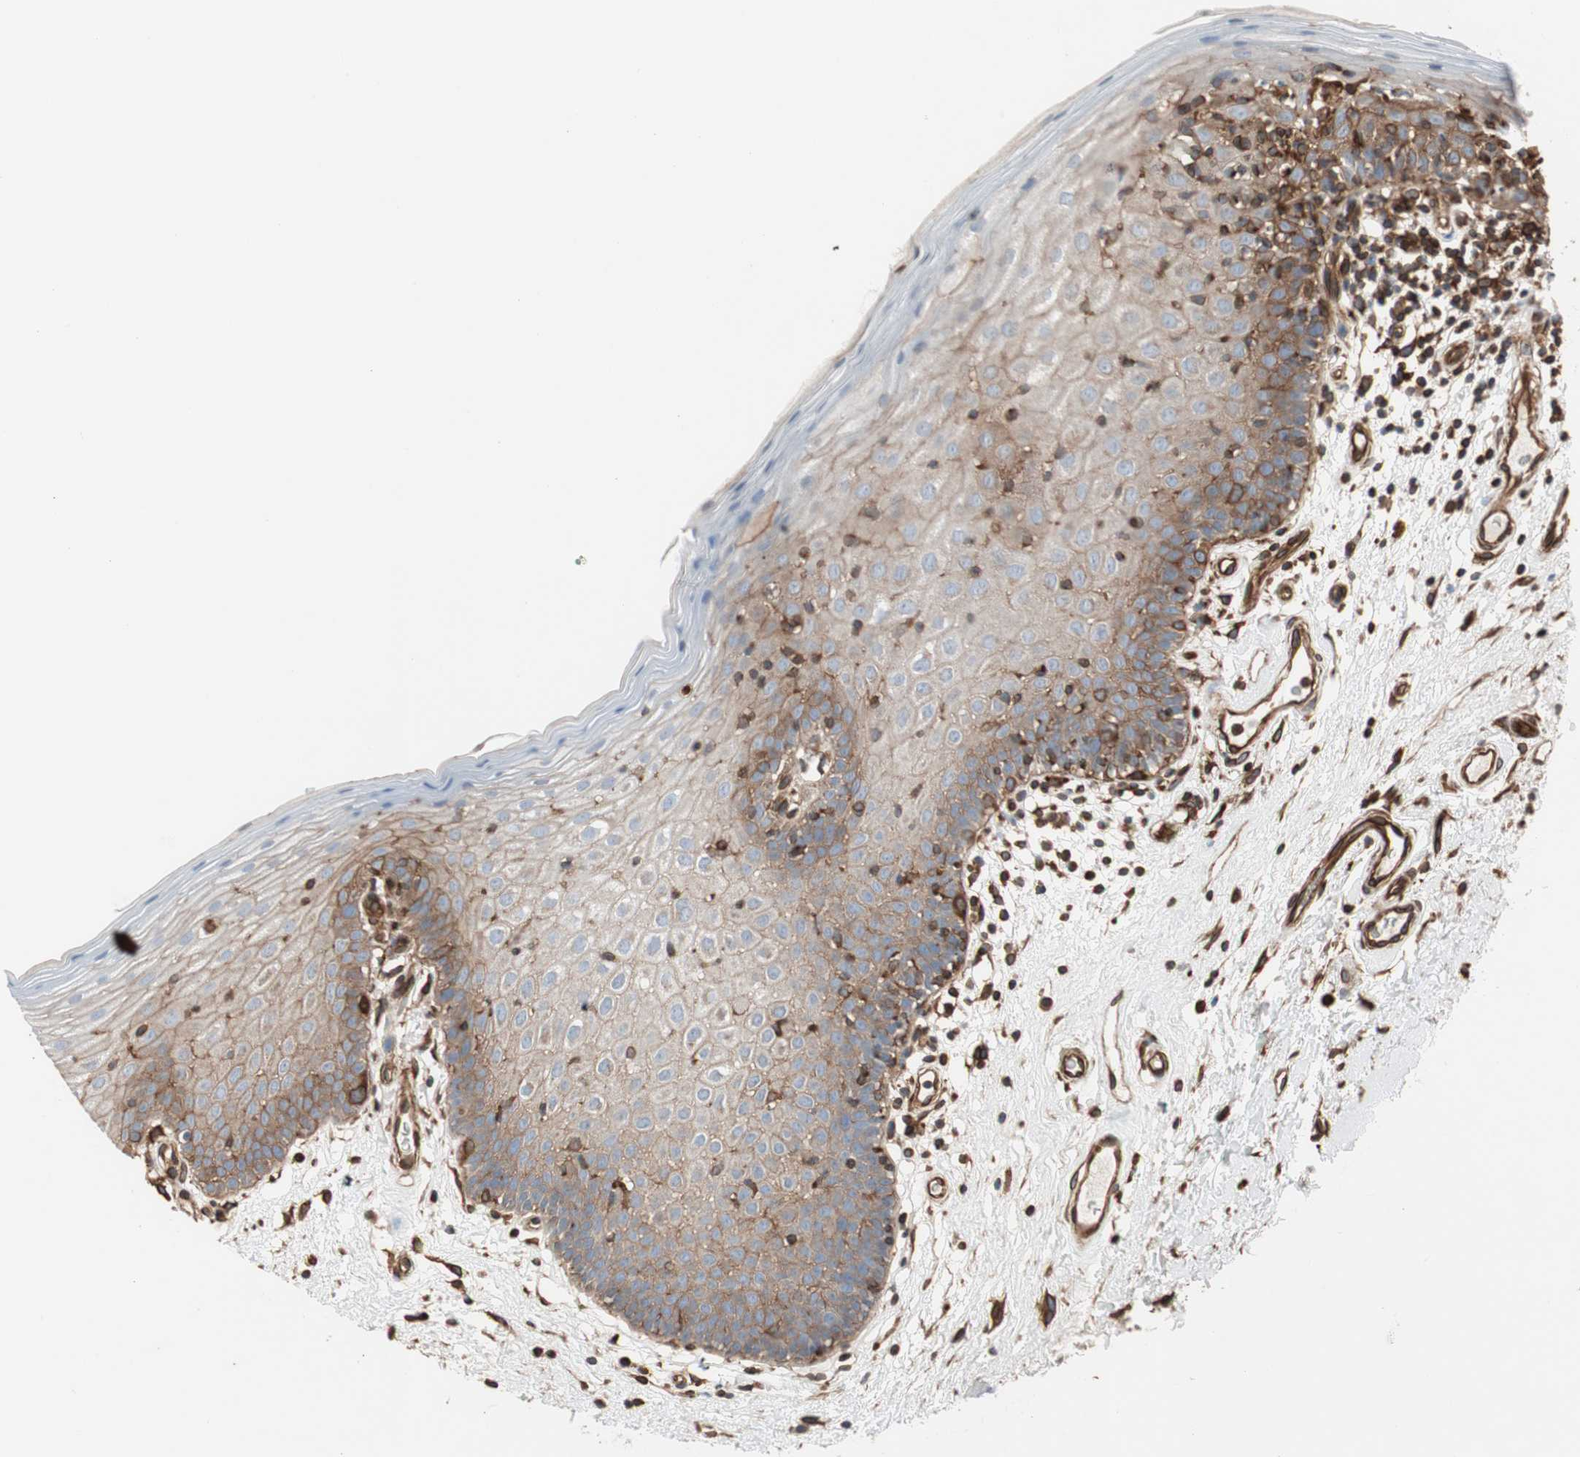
{"staining": {"intensity": "moderate", "quantity": ">75%", "location": "cytoplasmic/membranous"}, "tissue": "oral mucosa", "cell_type": "Squamous epithelial cells", "image_type": "normal", "snomed": [{"axis": "morphology", "description": "Normal tissue, NOS"}, {"axis": "morphology", "description": "Squamous cell carcinoma, NOS"}, {"axis": "topography", "description": "Skeletal muscle"}, {"axis": "topography", "description": "Oral tissue"}, {"axis": "topography", "description": "Head-Neck"}], "caption": "The photomicrograph exhibits staining of normal oral mucosa, revealing moderate cytoplasmic/membranous protein positivity (brown color) within squamous epithelial cells.", "gene": "TCTA", "patient": {"sex": "male", "age": 71}}